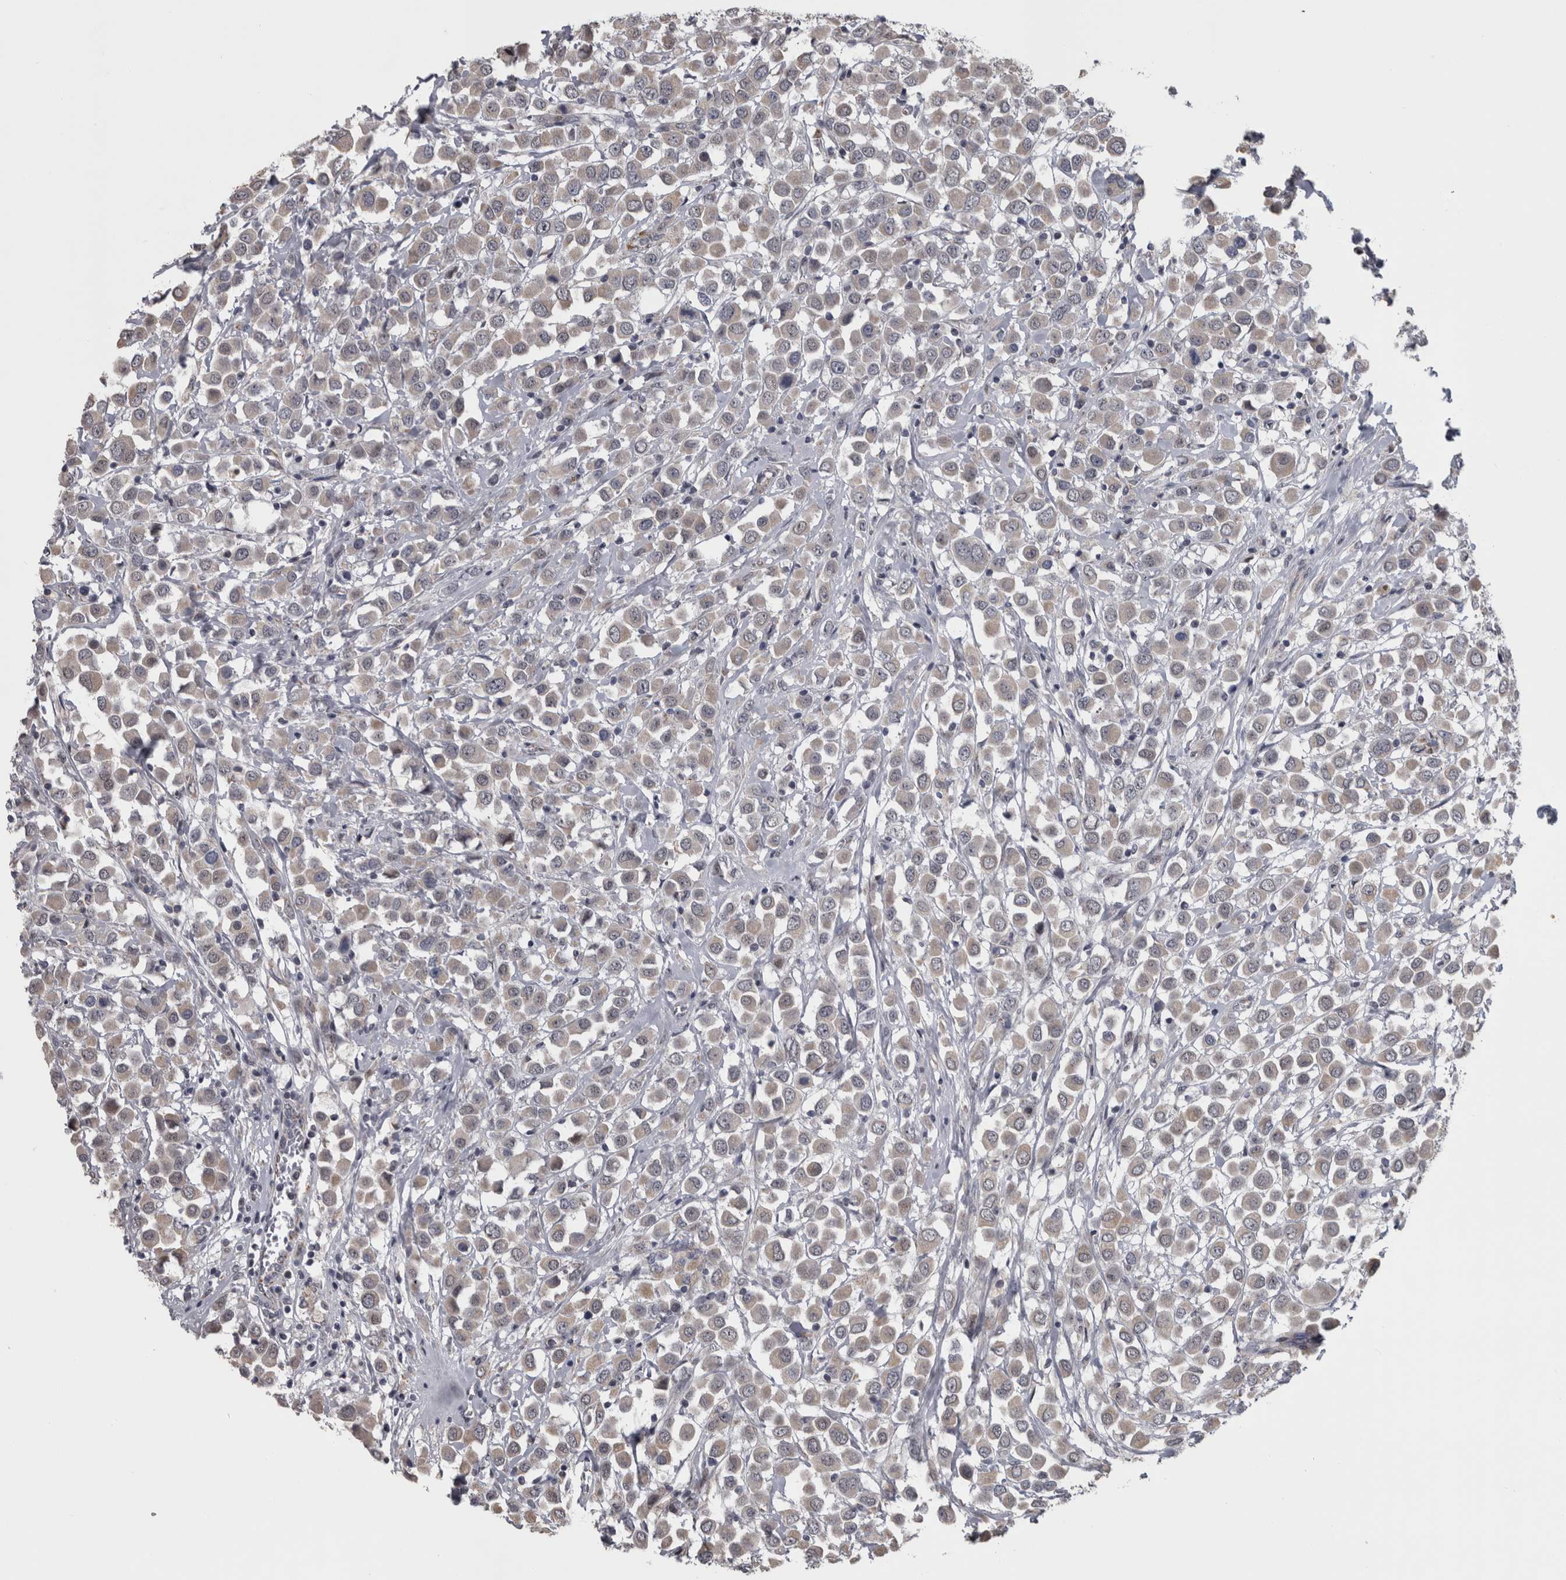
{"staining": {"intensity": "weak", "quantity": ">75%", "location": "cytoplasmic/membranous"}, "tissue": "breast cancer", "cell_type": "Tumor cells", "image_type": "cancer", "snomed": [{"axis": "morphology", "description": "Duct carcinoma"}, {"axis": "topography", "description": "Breast"}], "caption": "A brown stain labels weak cytoplasmic/membranous expression of a protein in human intraductal carcinoma (breast) tumor cells. (brown staining indicates protein expression, while blue staining denotes nuclei).", "gene": "DBT", "patient": {"sex": "female", "age": 61}}